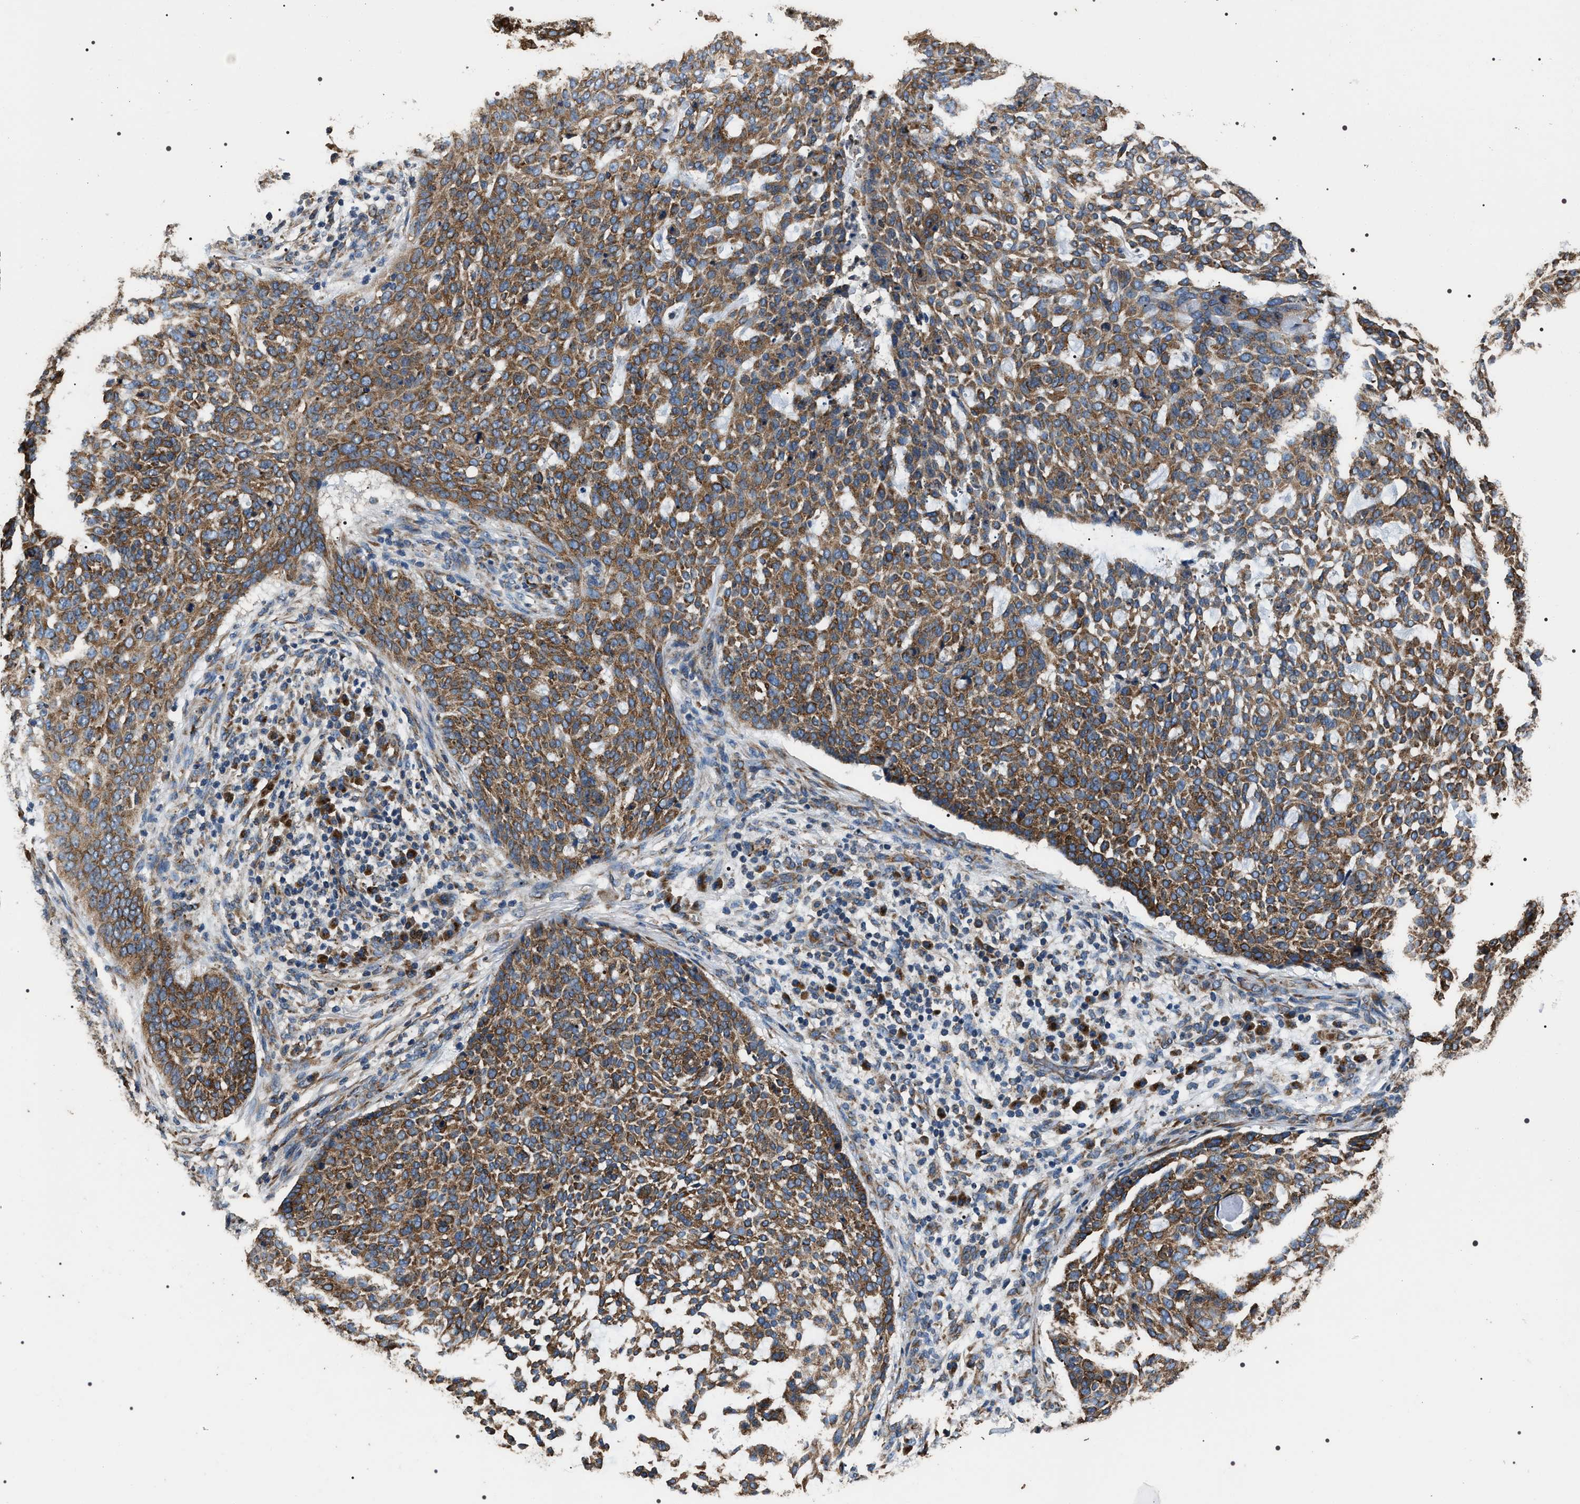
{"staining": {"intensity": "moderate", "quantity": ">75%", "location": "cytoplasmic/membranous"}, "tissue": "skin cancer", "cell_type": "Tumor cells", "image_type": "cancer", "snomed": [{"axis": "morphology", "description": "Basal cell carcinoma"}, {"axis": "topography", "description": "Skin"}], "caption": "Immunohistochemical staining of human basal cell carcinoma (skin) demonstrates medium levels of moderate cytoplasmic/membranous protein staining in about >75% of tumor cells.", "gene": "KTN1", "patient": {"sex": "female", "age": 64}}